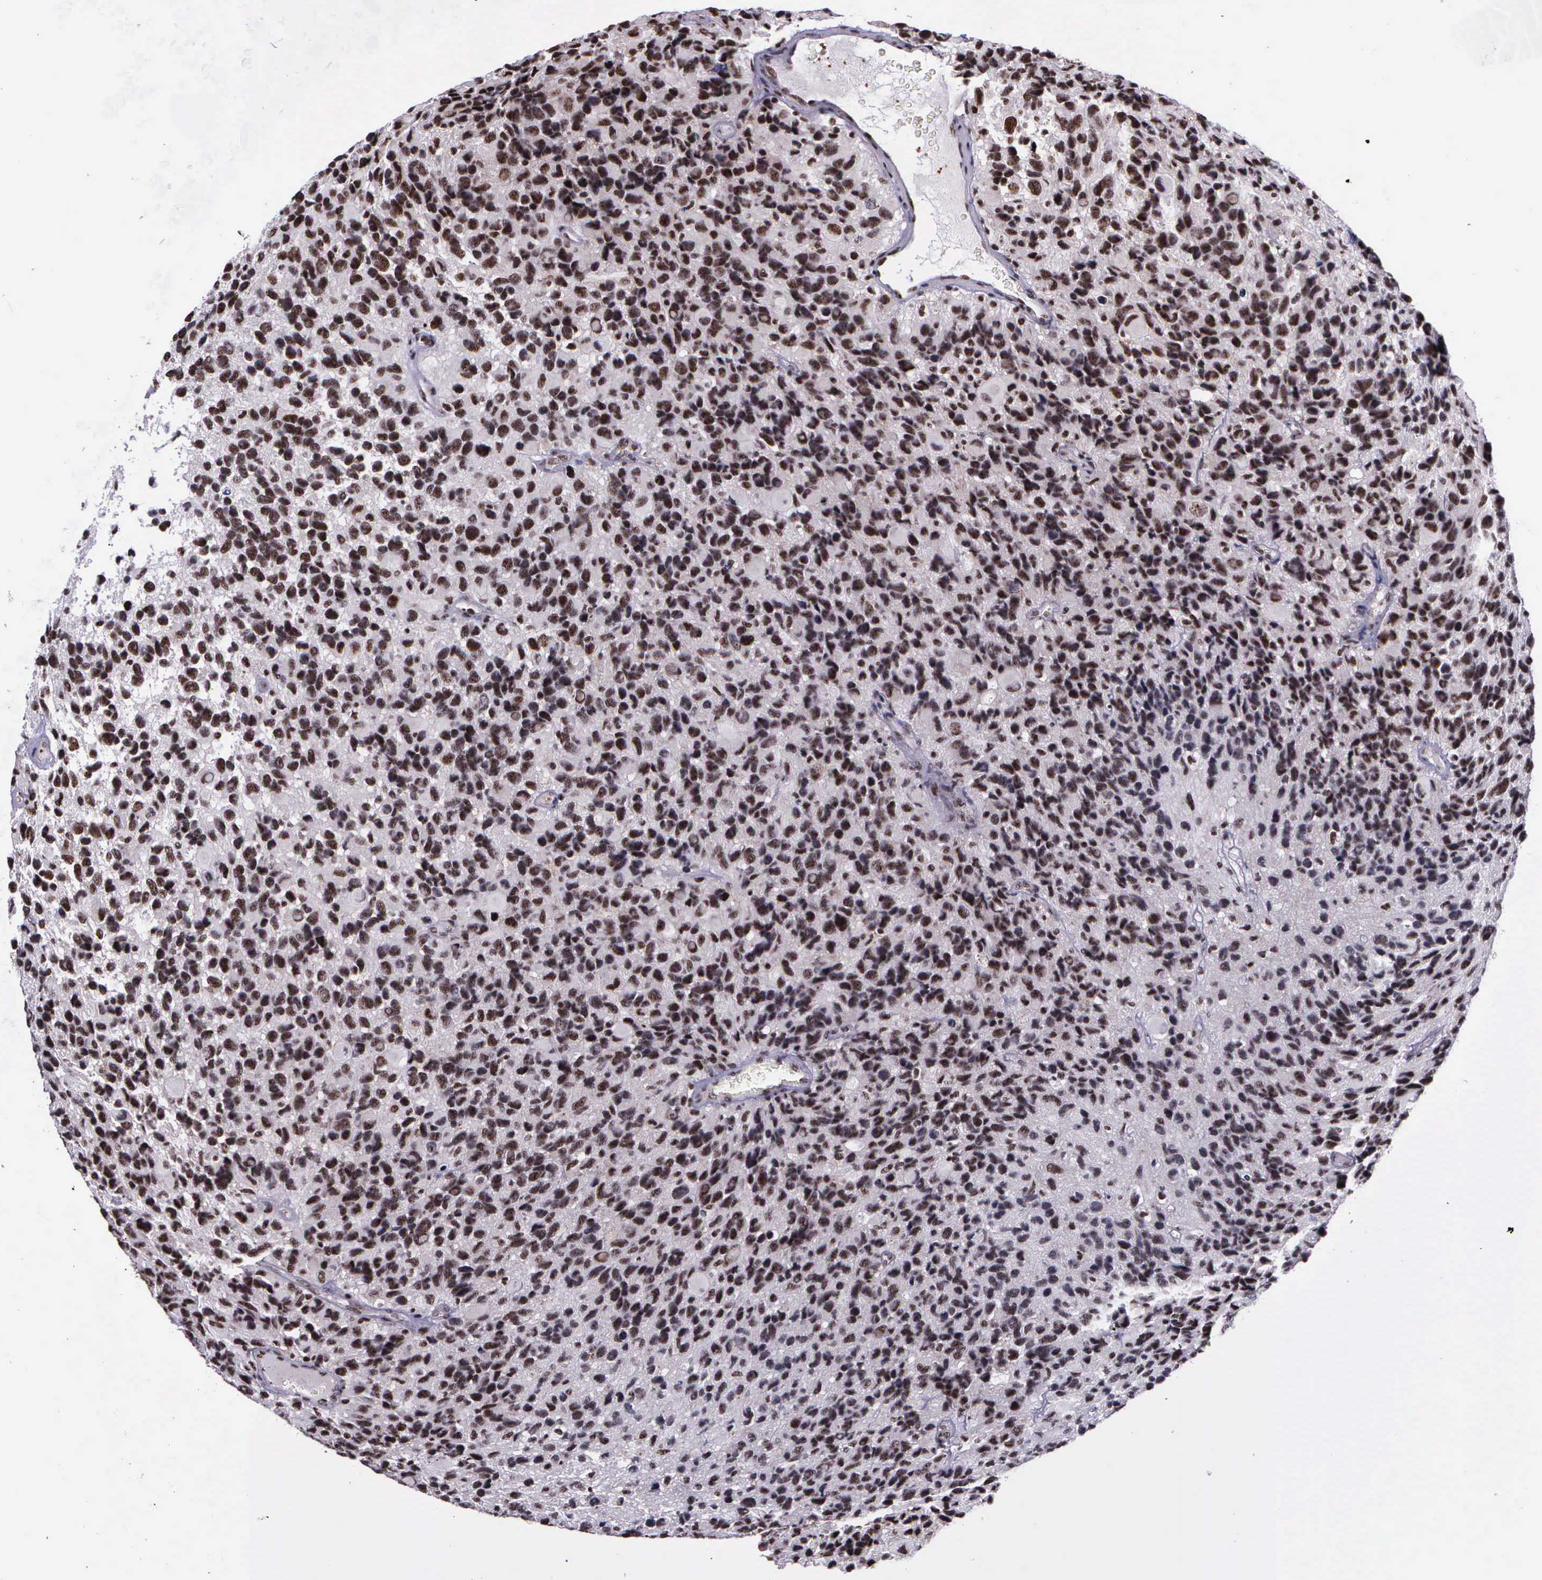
{"staining": {"intensity": "weak", "quantity": ">75%", "location": "nuclear"}, "tissue": "glioma", "cell_type": "Tumor cells", "image_type": "cancer", "snomed": [{"axis": "morphology", "description": "Glioma, malignant, High grade"}, {"axis": "topography", "description": "Brain"}], "caption": "A brown stain shows weak nuclear expression of a protein in human glioma tumor cells. (DAB IHC with brightfield microscopy, high magnification).", "gene": "FAM47A", "patient": {"sex": "male", "age": 77}}